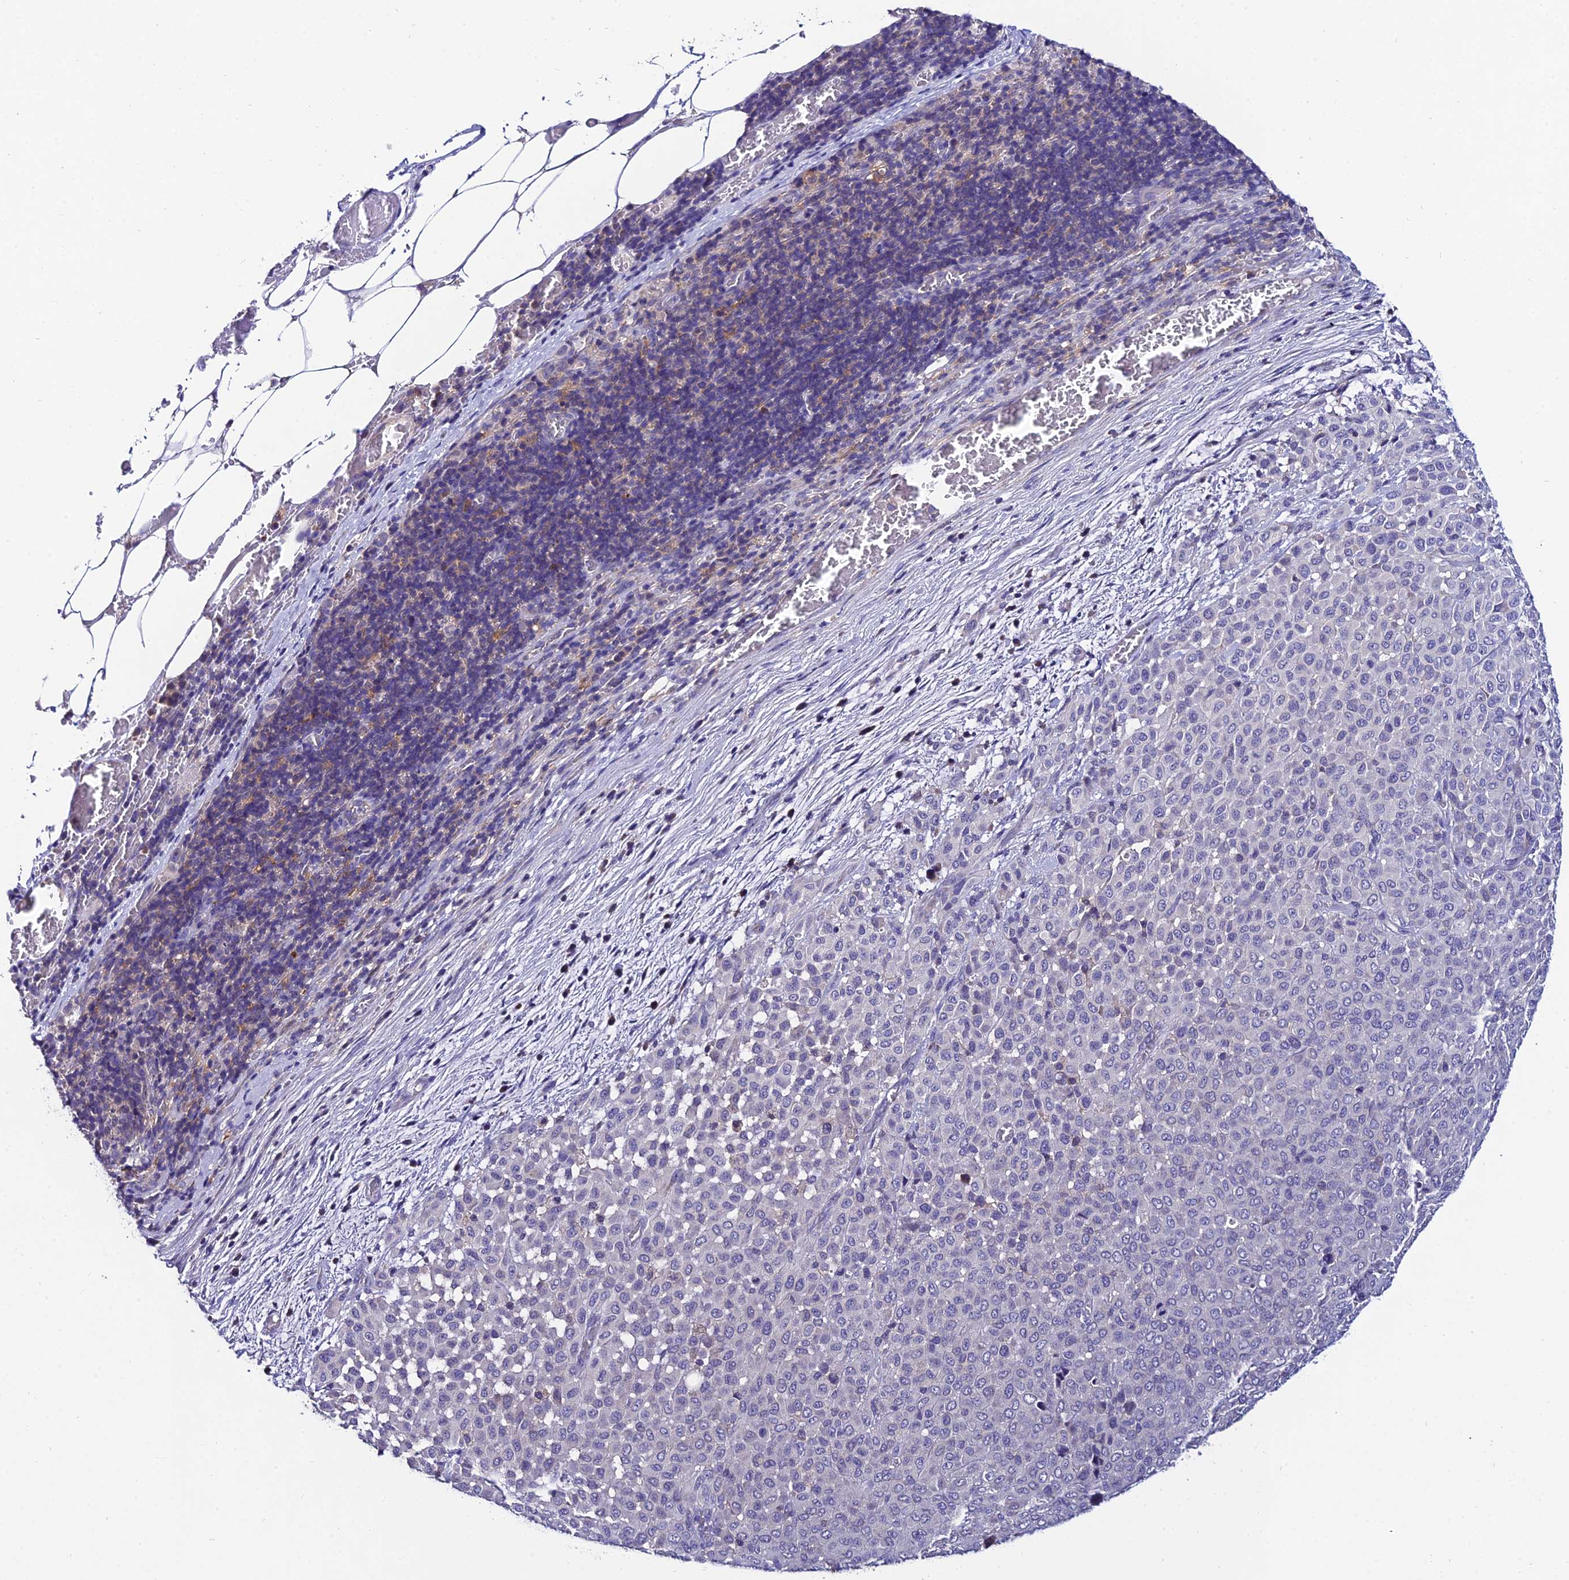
{"staining": {"intensity": "negative", "quantity": "none", "location": "none"}, "tissue": "melanoma", "cell_type": "Tumor cells", "image_type": "cancer", "snomed": [{"axis": "morphology", "description": "Malignant melanoma, Metastatic site"}, {"axis": "topography", "description": "Skin"}], "caption": "Malignant melanoma (metastatic site) was stained to show a protein in brown. There is no significant expression in tumor cells.", "gene": "LGALS7", "patient": {"sex": "female", "age": 81}}